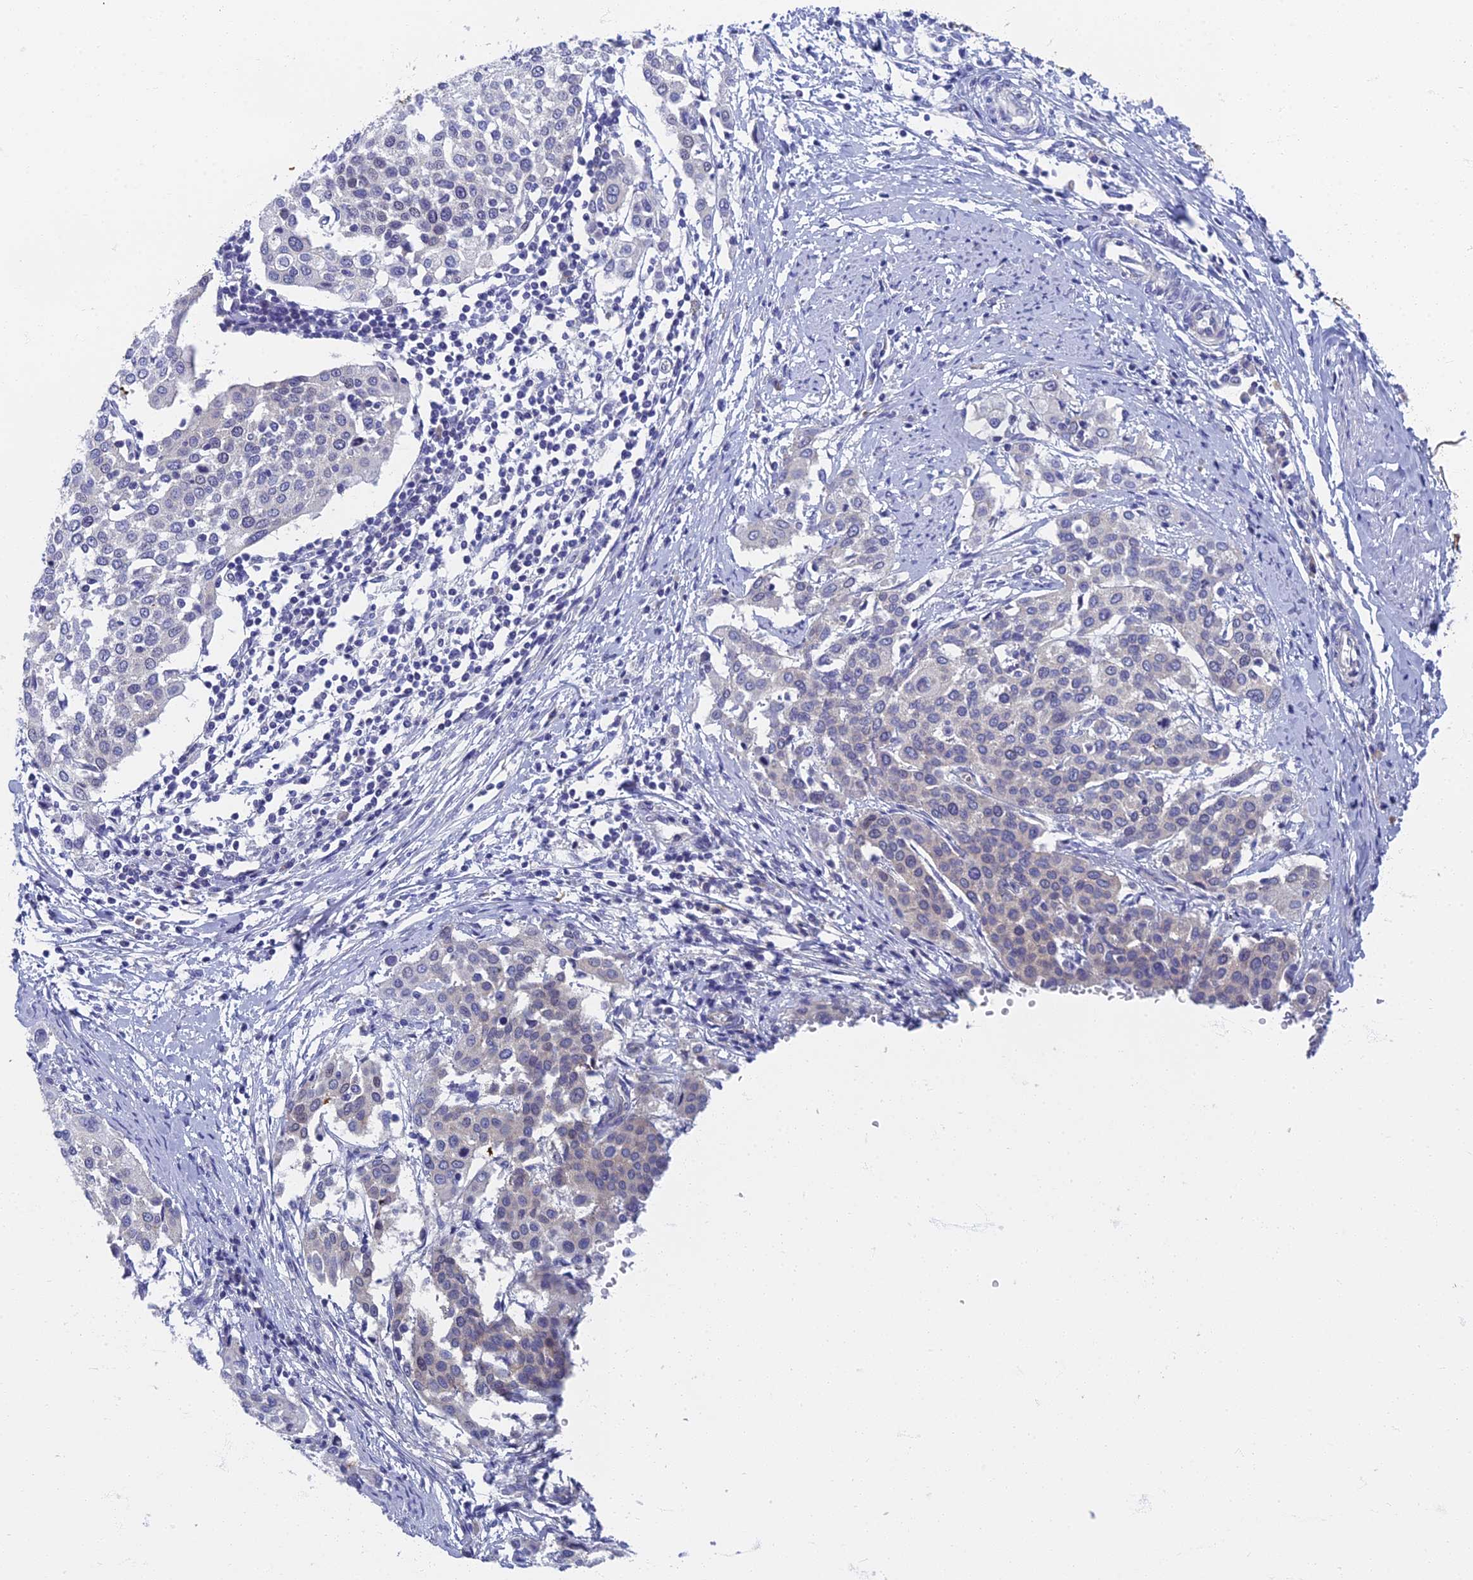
{"staining": {"intensity": "negative", "quantity": "none", "location": "none"}, "tissue": "cervical cancer", "cell_type": "Tumor cells", "image_type": "cancer", "snomed": [{"axis": "morphology", "description": "Squamous cell carcinoma, NOS"}, {"axis": "topography", "description": "Cervix"}], "caption": "There is no significant staining in tumor cells of cervical squamous cell carcinoma.", "gene": "SPIN4", "patient": {"sex": "female", "age": 44}}